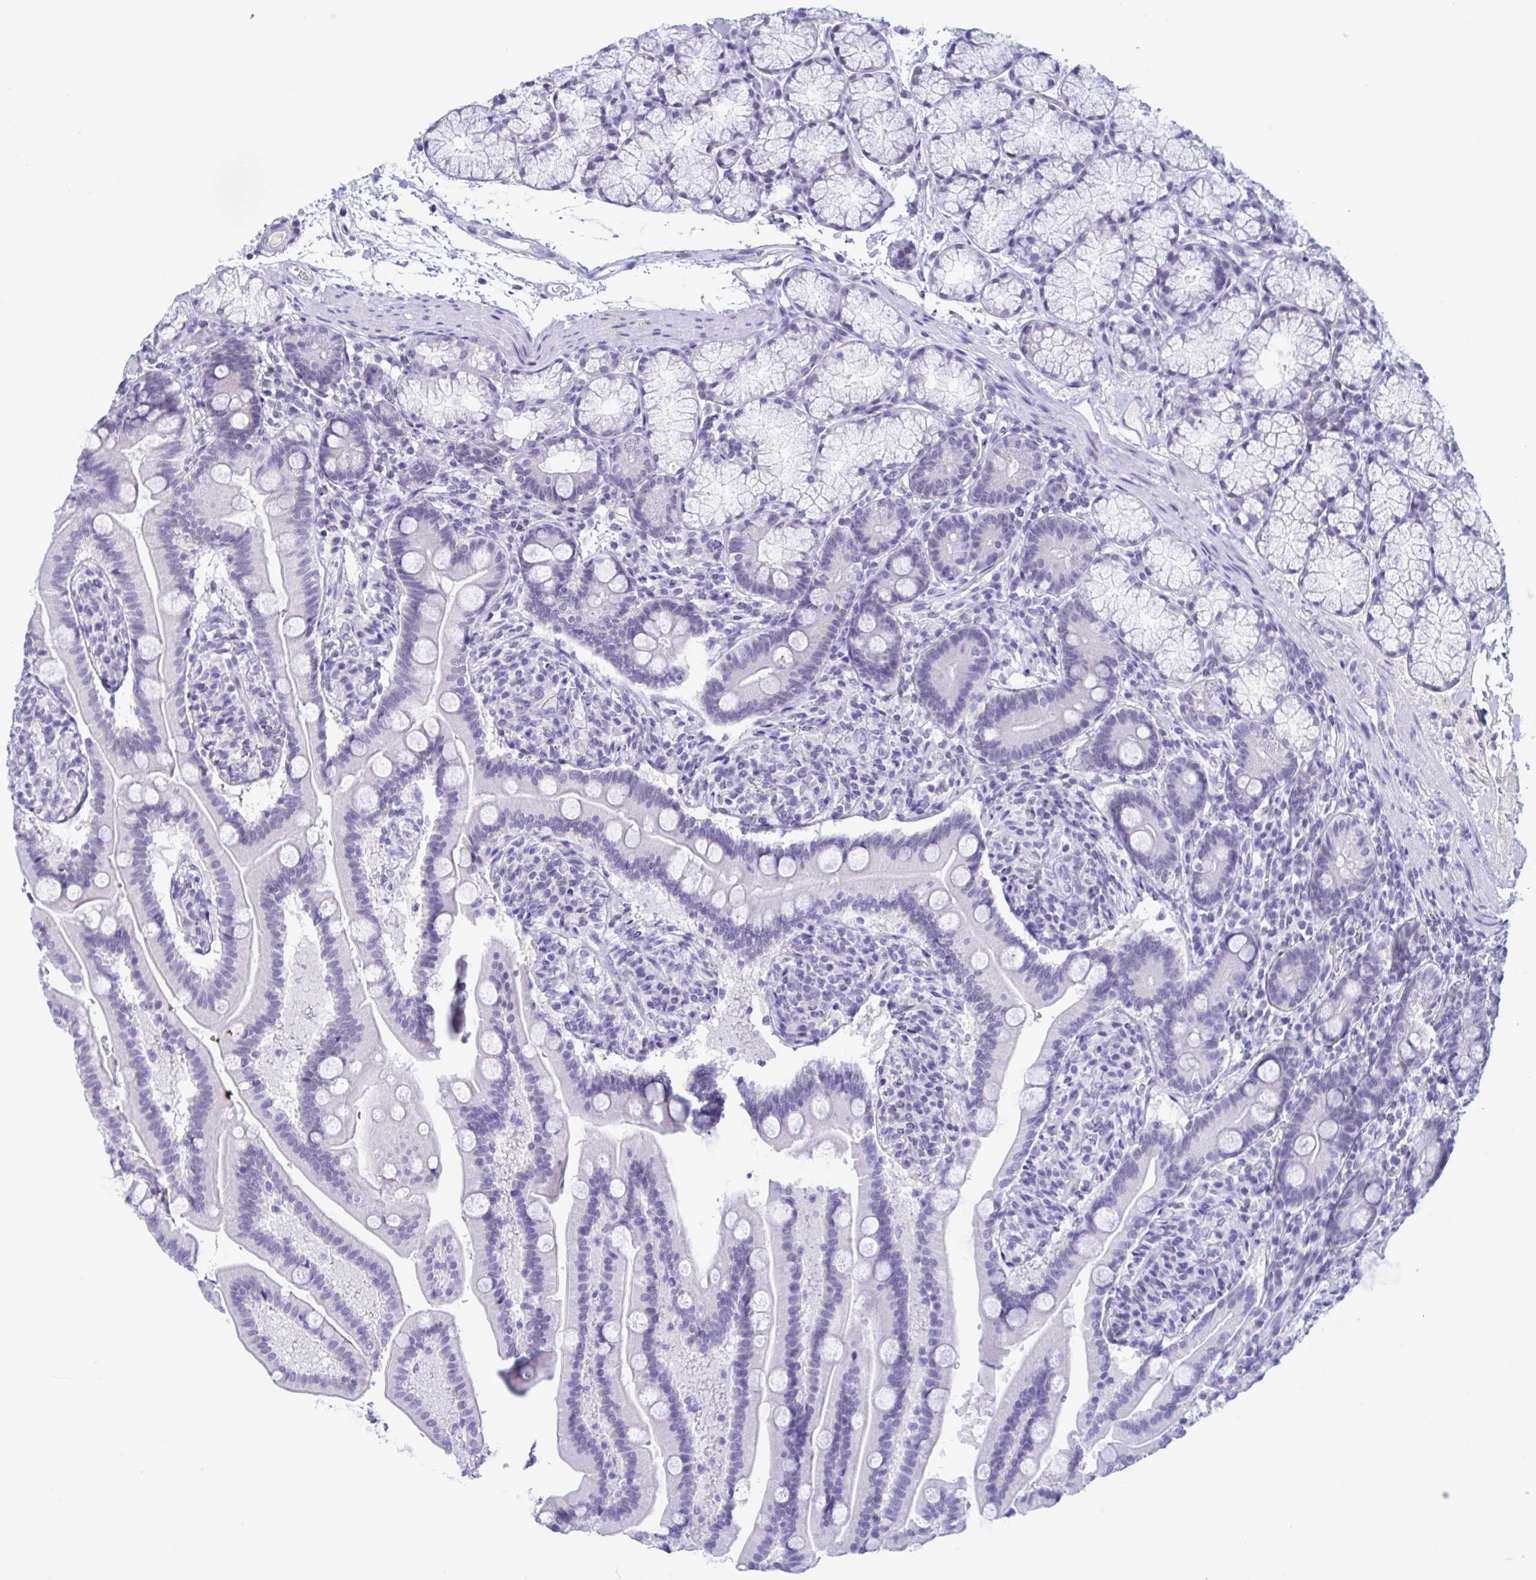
{"staining": {"intensity": "negative", "quantity": "none", "location": "none"}, "tissue": "duodenum", "cell_type": "Glandular cells", "image_type": "normal", "snomed": [{"axis": "morphology", "description": "Normal tissue, NOS"}, {"axis": "topography", "description": "Duodenum"}], "caption": "This is an immunohistochemistry histopathology image of benign duodenum. There is no positivity in glandular cells.", "gene": "SERPINB13", "patient": {"sex": "female", "age": 67}}